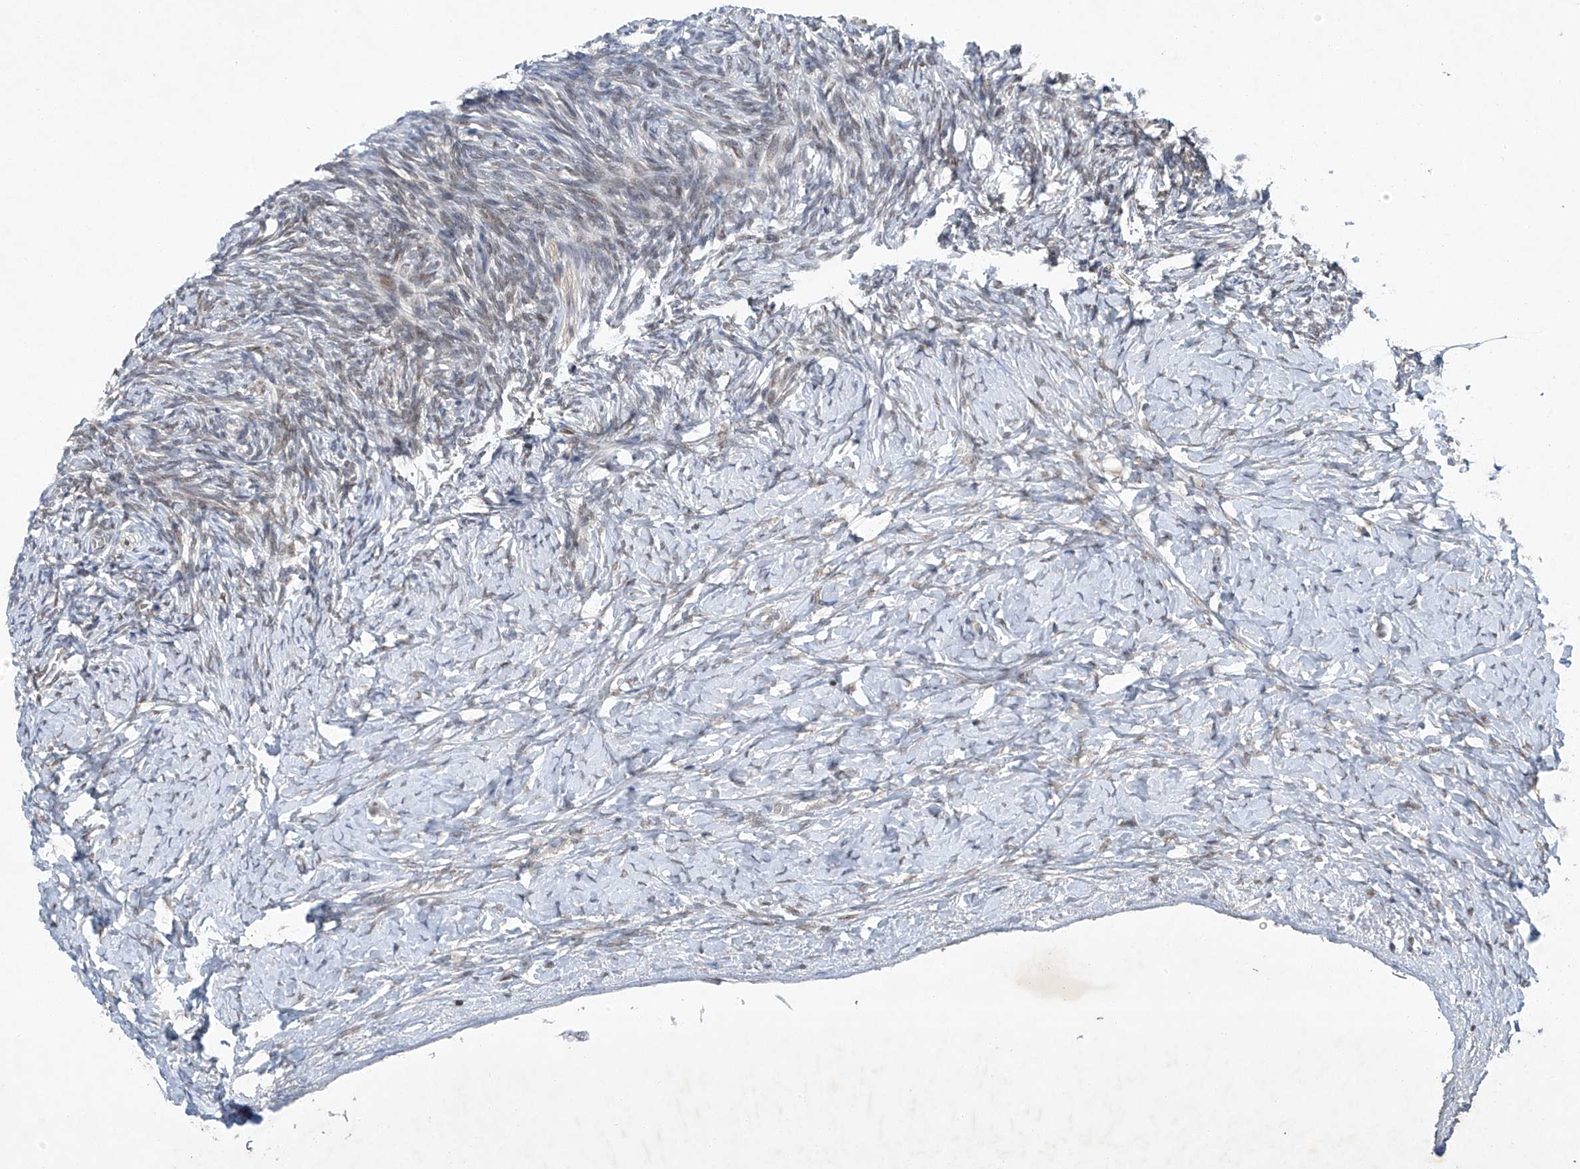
{"staining": {"intensity": "weak", "quantity": ">75%", "location": "nuclear"}, "tissue": "ovary", "cell_type": "Follicle cells", "image_type": "normal", "snomed": [{"axis": "morphology", "description": "Normal tissue, NOS"}, {"axis": "morphology", "description": "Developmental malformation"}, {"axis": "topography", "description": "Ovary"}], "caption": "Protein positivity by immunohistochemistry (IHC) reveals weak nuclear staining in about >75% of follicle cells in unremarkable ovary.", "gene": "TAF8", "patient": {"sex": "female", "age": 39}}